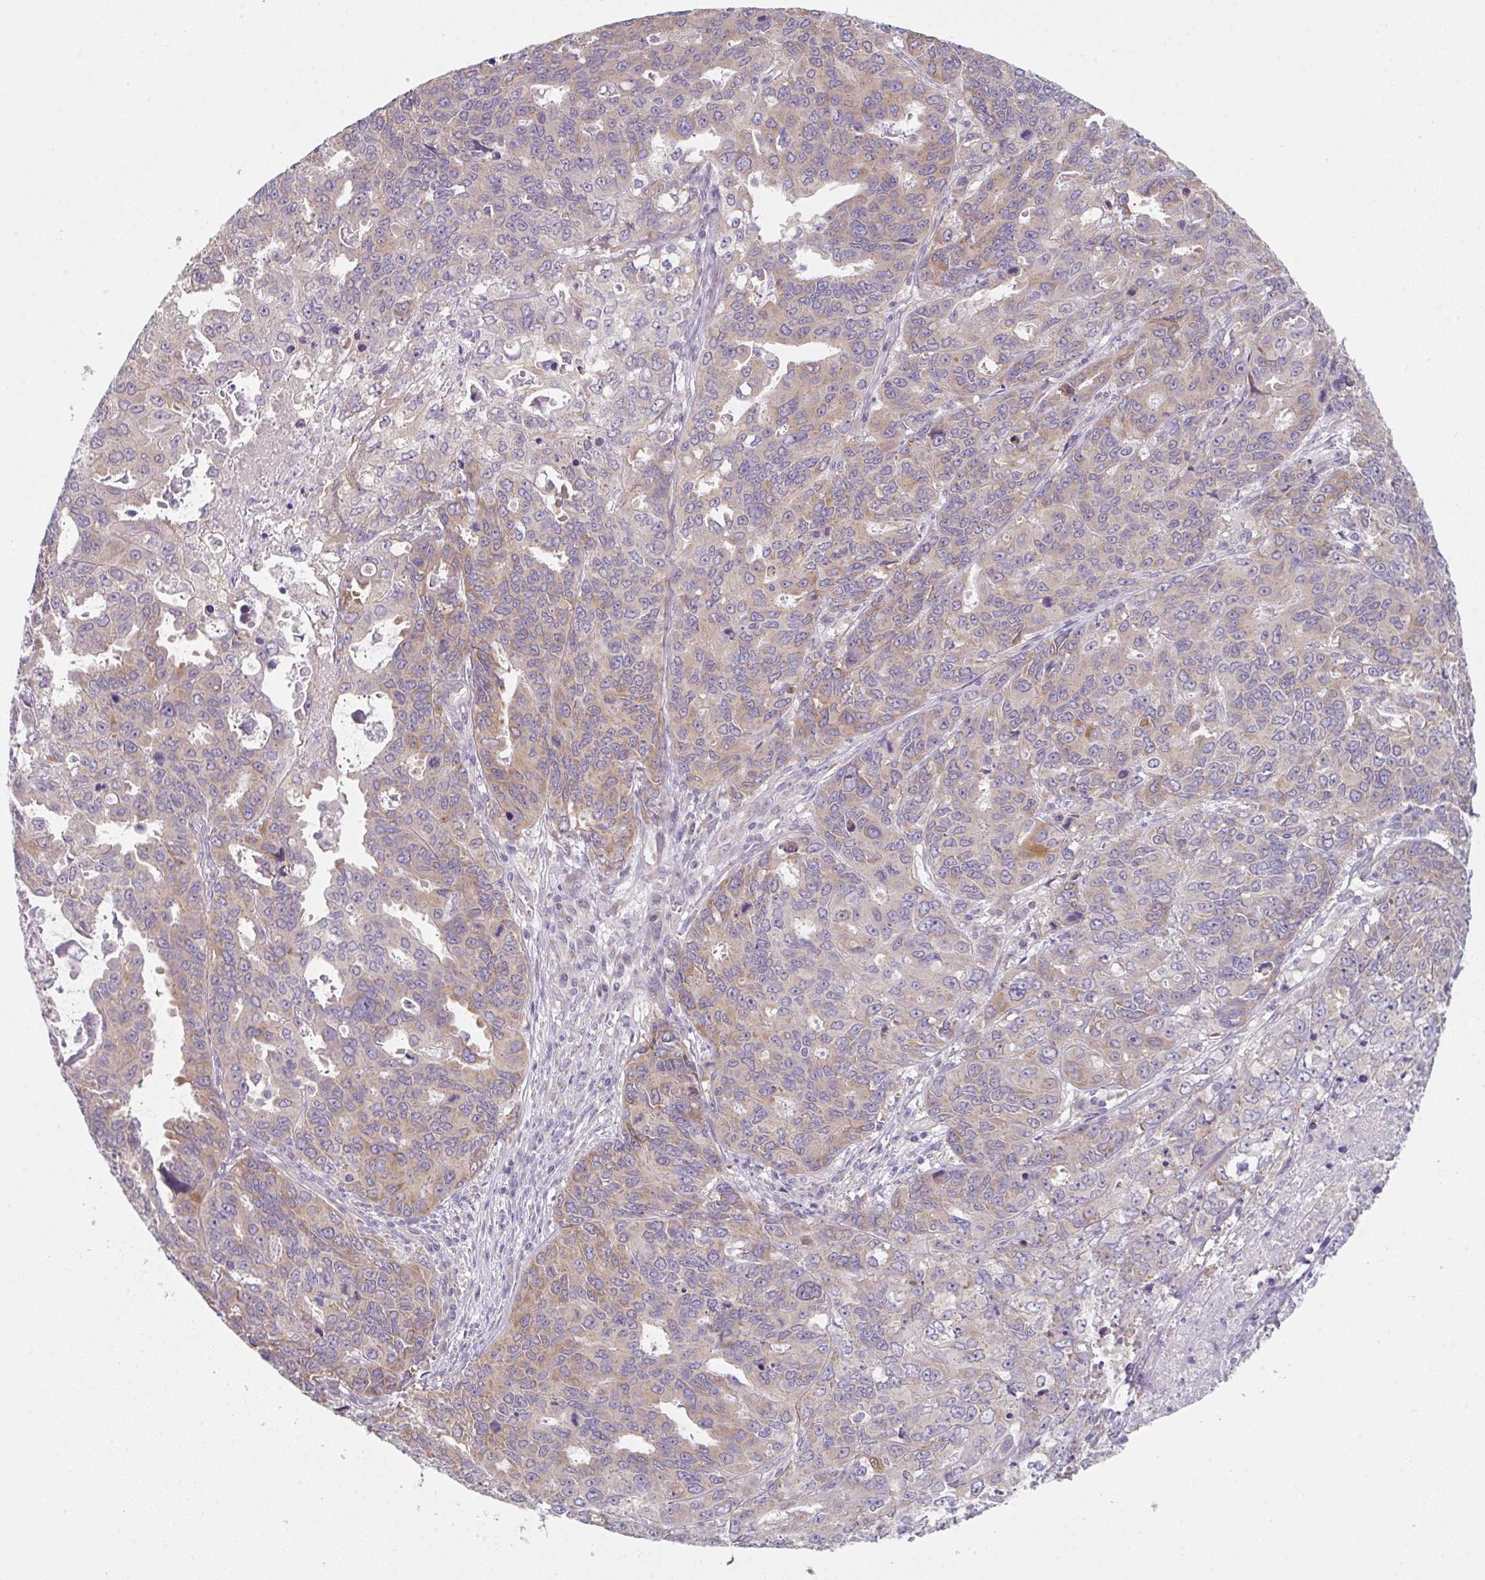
{"staining": {"intensity": "weak", "quantity": "25%-75%", "location": "cytoplasmic/membranous"}, "tissue": "endometrial cancer", "cell_type": "Tumor cells", "image_type": "cancer", "snomed": [{"axis": "morphology", "description": "Adenocarcinoma, NOS"}, {"axis": "topography", "description": "Uterus"}], "caption": "This micrograph reveals endometrial adenocarcinoma stained with IHC to label a protein in brown. The cytoplasmic/membranous of tumor cells show weak positivity for the protein. Nuclei are counter-stained blue.", "gene": "TSPAN31", "patient": {"sex": "female", "age": 79}}